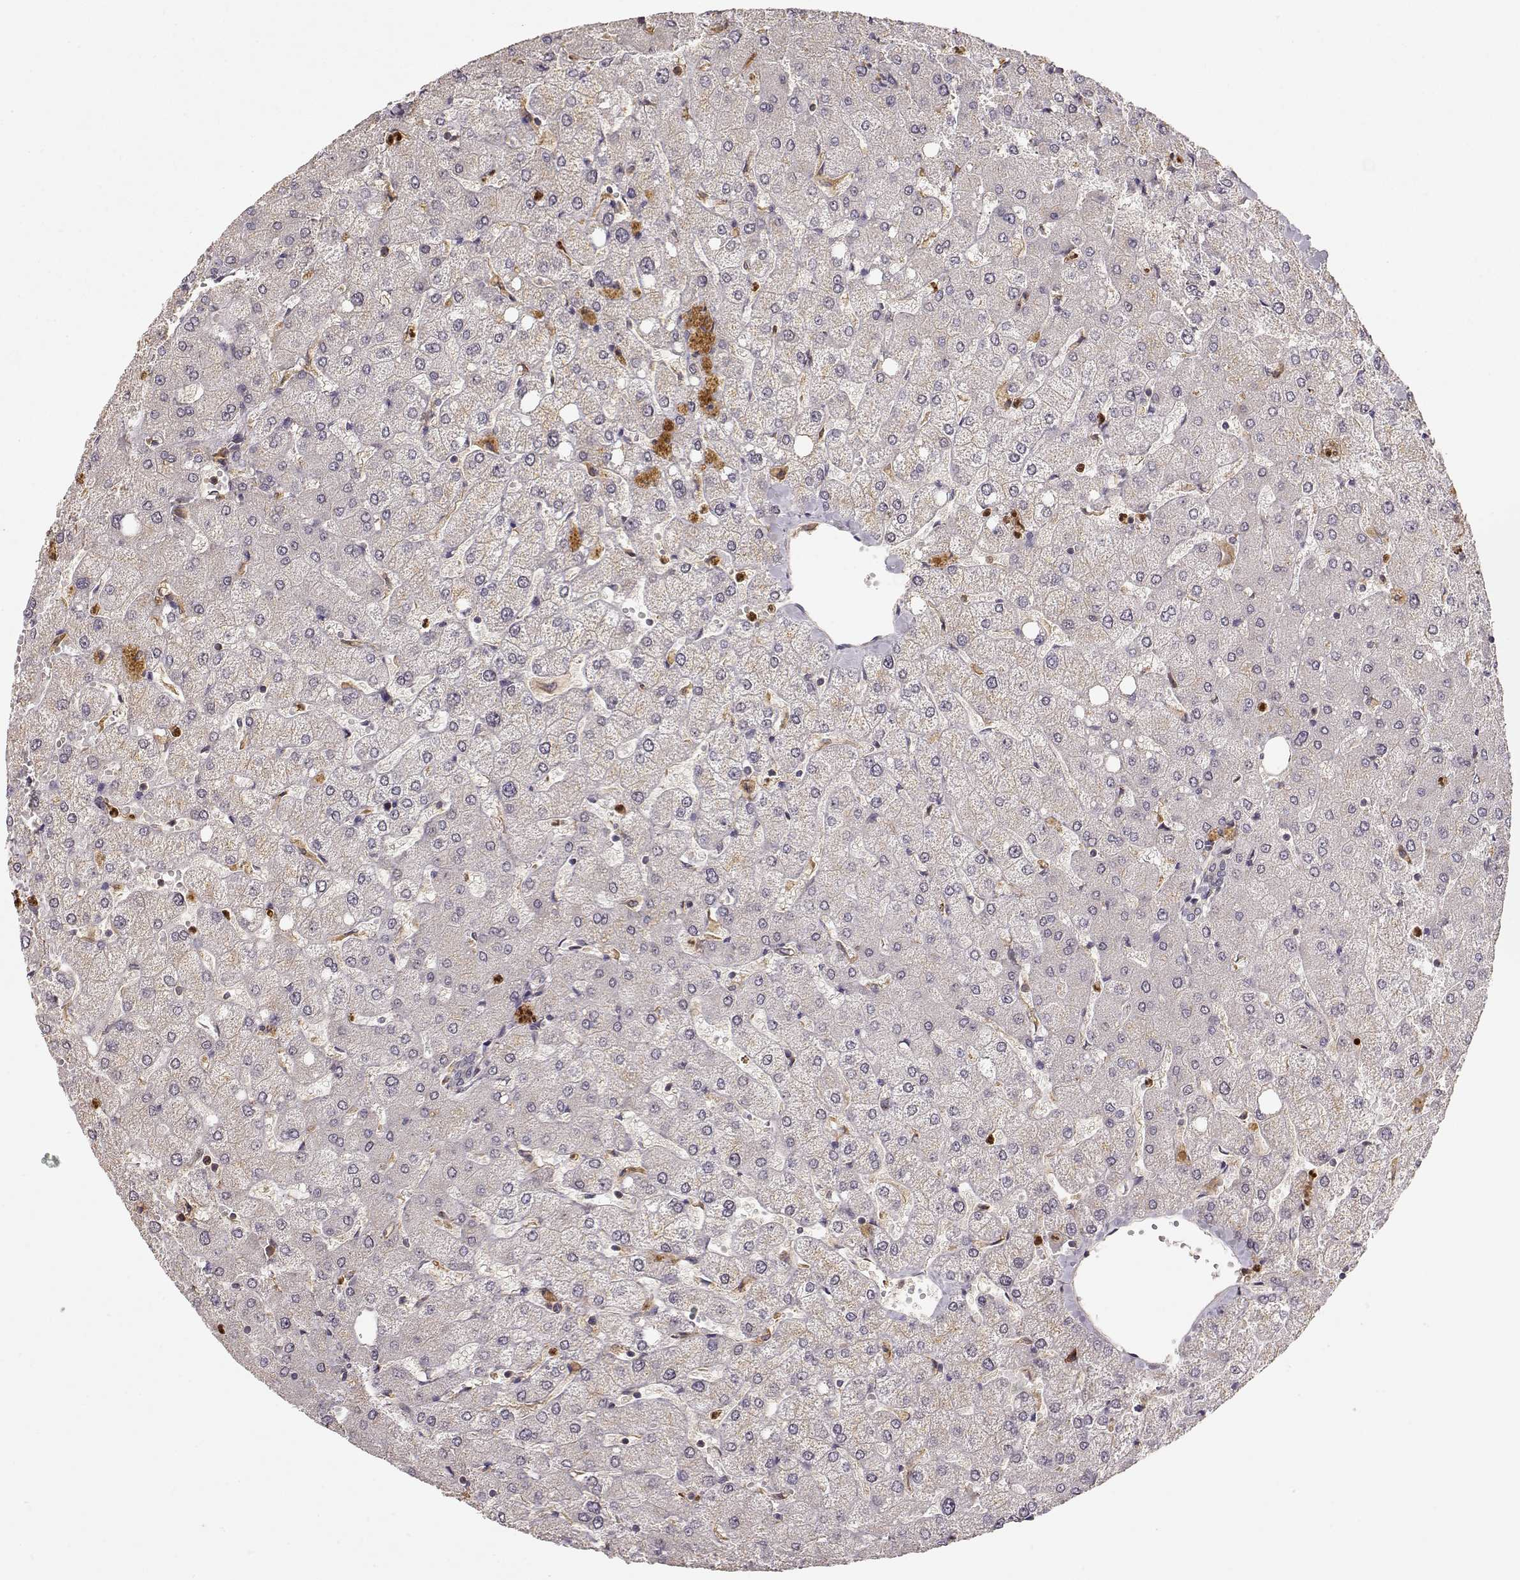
{"staining": {"intensity": "negative", "quantity": "none", "location": "none"}, "tissue": "liver", "cell_type": "Cholangiocytes", "image_type": "normal", "snomed": [{"axis": "morphology", "description": "Normal tissue, NOS"}, {"axis": "topography", "description": "Liver"}], "caption": "Unremarkable liver was stained to show a protein in brown. There is no significant expression in cholangiocytes. (Immunohistochemistry (ihc), brightfield microscopy, high magnification).", "gene": "ARHGEF2", "patient": {"sex": "female", "age": 54}}